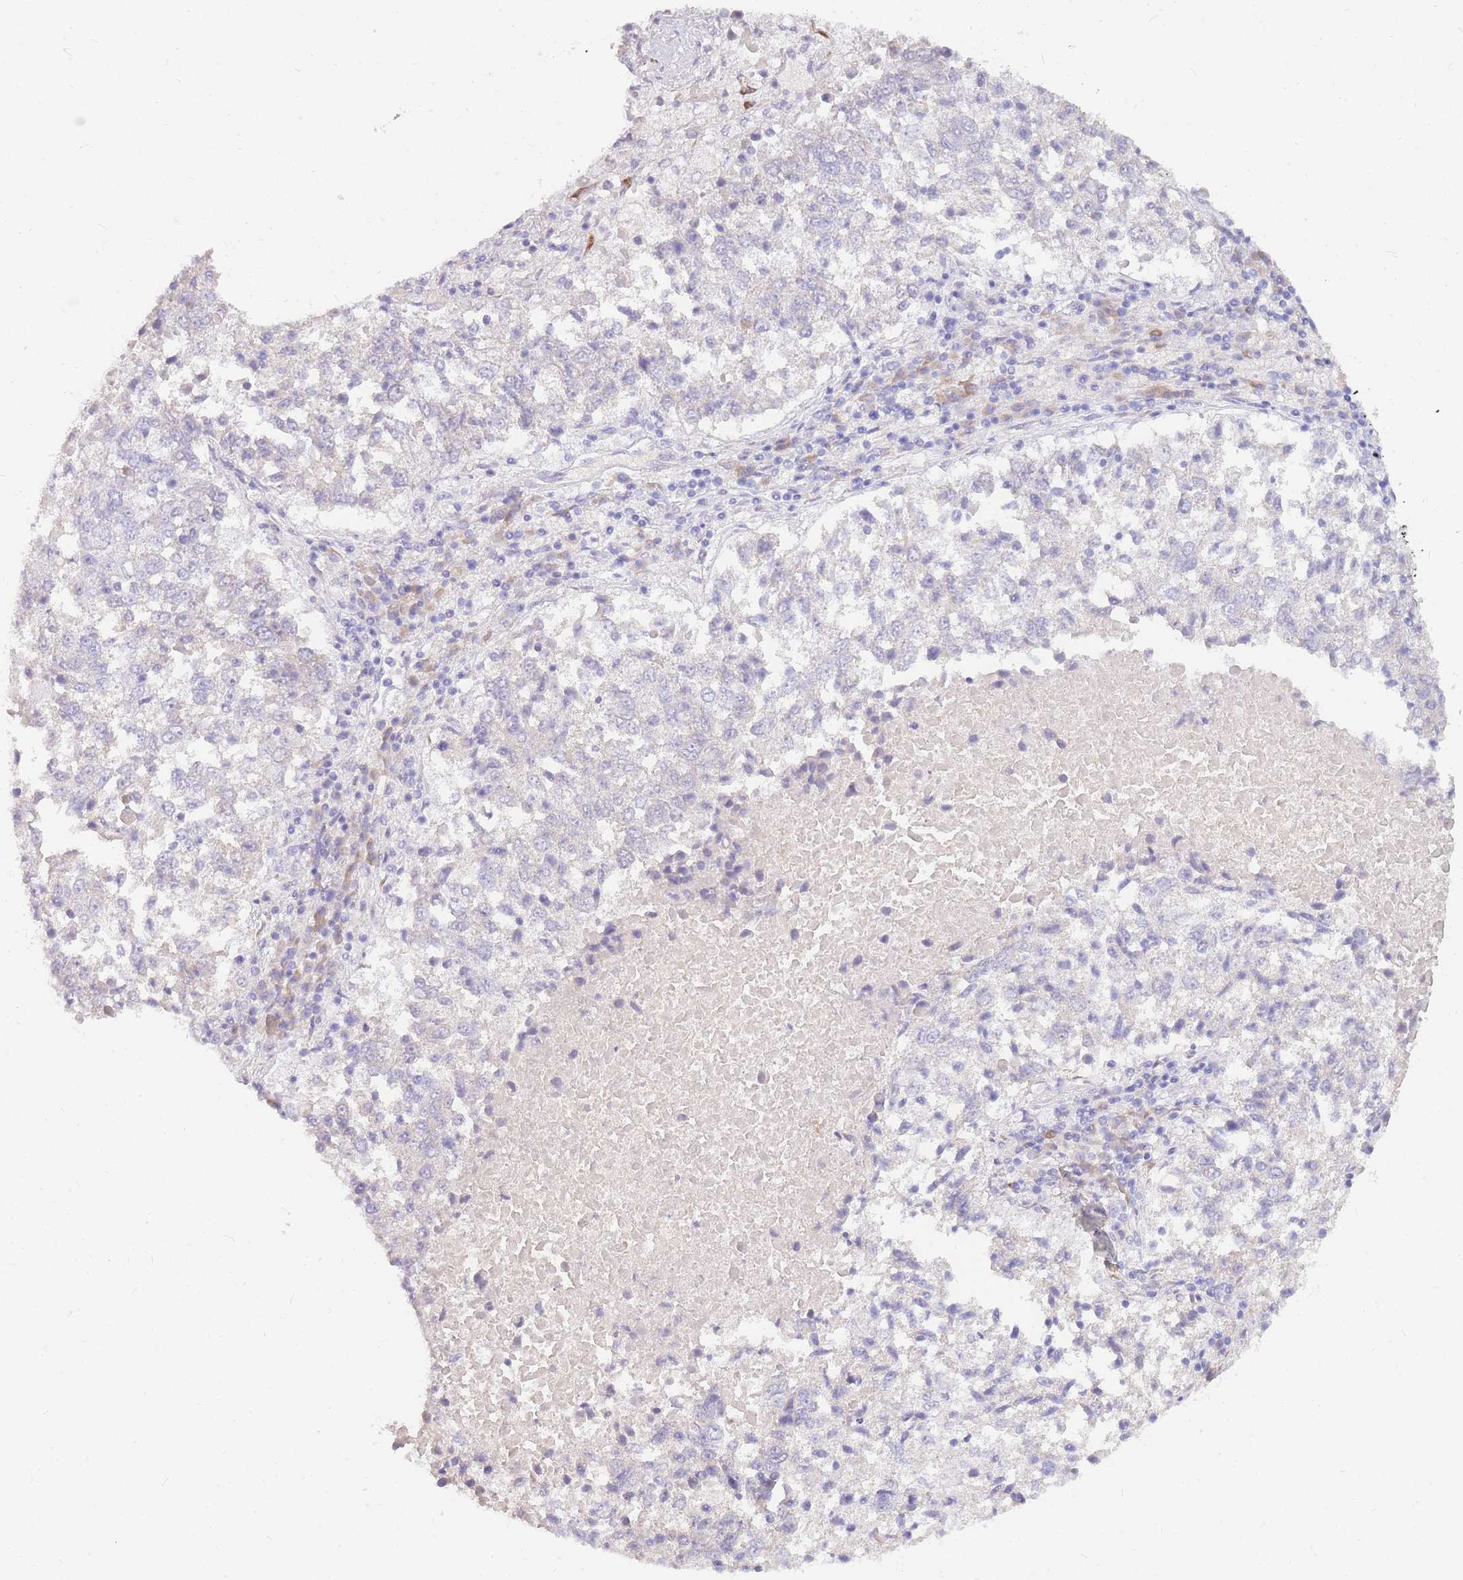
{"staining": {"intensity": "negative", "quantity": "none", "location": "none"}, "tissue": "lung cancer", "cell_type": "Tumor cells", "image_type": "cancer", "snomed": [{"axis": "morphology", "description": "Squamous cell carcinoma, NOS"}, {"axis": "topography", "description": "Lung"}], "caption": "This is an immunohistochemistry histopathology image of lung cancer. There is no expression in tumor cells.", "gene": "TPSD1", "patient": {"sex": "male", "age": 73}}